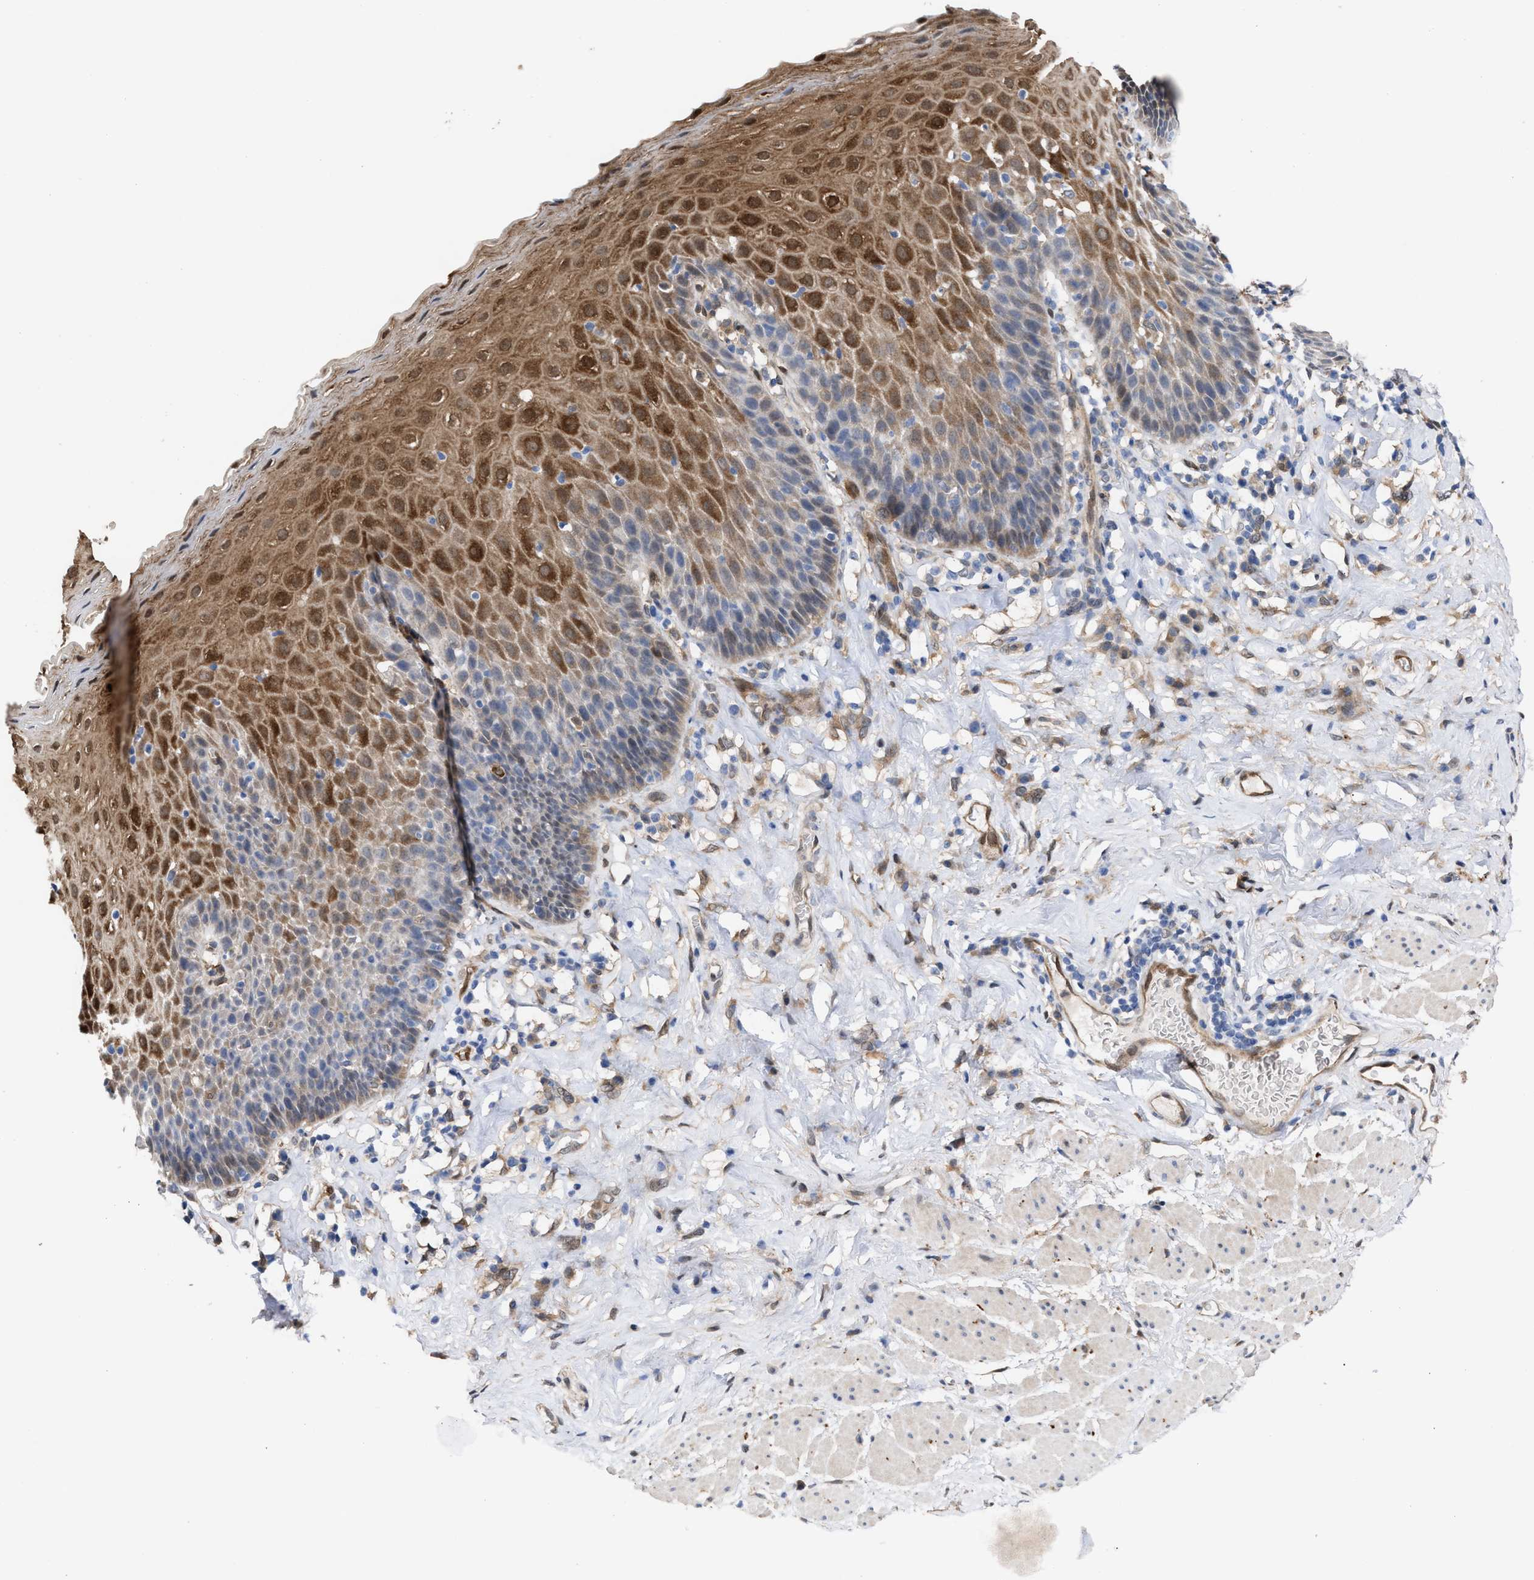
{"staining": {"intensity": "moderate", "quantity": "25%-75%", "location": "cytoplasmic/membranous,nuclear"}, "tissue": "esophagus", "cell_type": "Squamous epithelial cells", "image_type": "normal", "snomed": [{"axis": "morphology", "description": "Normal tissue, NOS"}, {"axis": "topography", "description": "Esophagus"}], "caption": "DAB immunohistochemical staining of normal esophagus shows moderate cytoplasmic/membranous,nuclear protein positivity in about 25%-75% of squamous epithelial cells. The staining is performed using DAB brown chromogen to label protein expression. The nuclei are counter-stained blue using hematoxylin.", "gene": "TP53I3", "patient": {"sex": "female", "age": 61}}